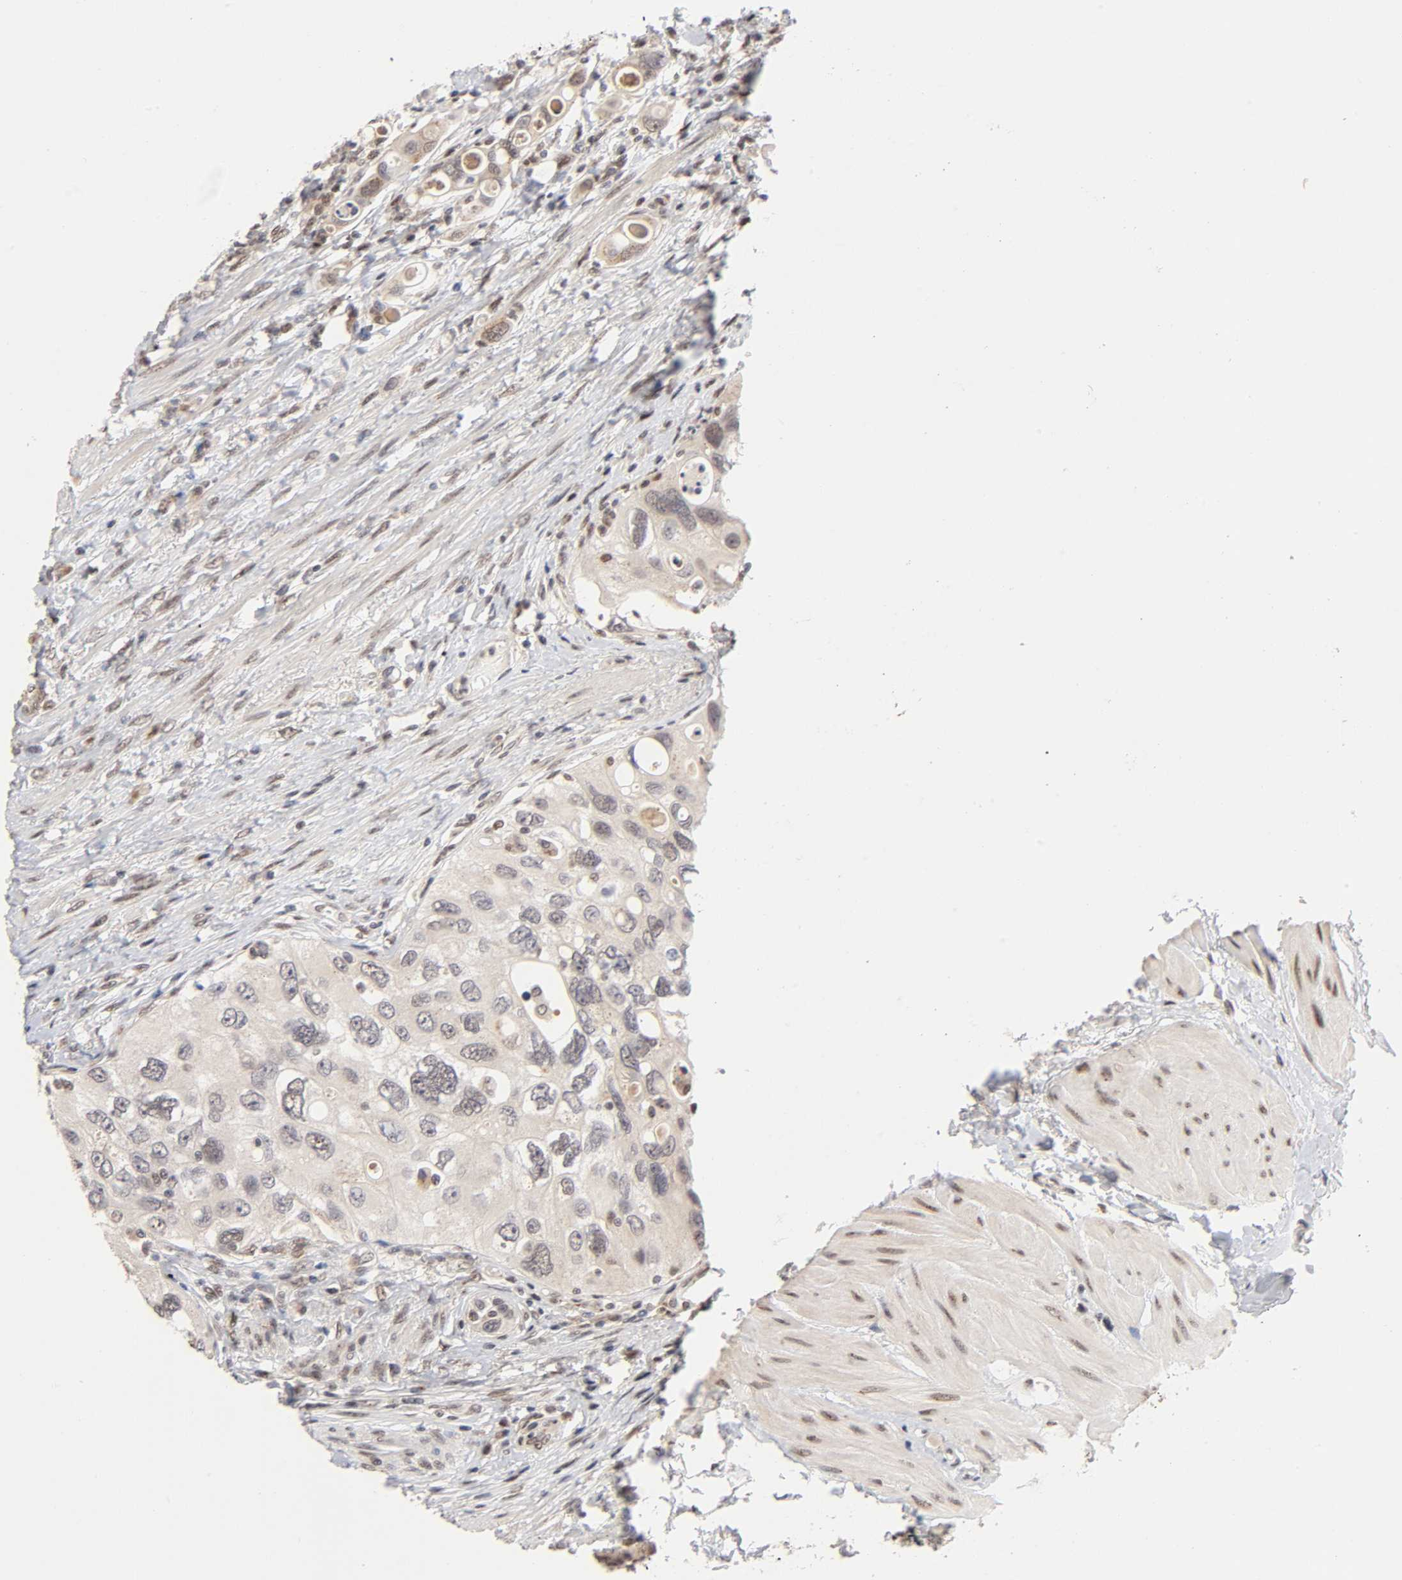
{"staining": {"intensity": "moderate", "quantity": "25%-75%", "location": "cytoplasmic/membranous,nuclear"}, "tissue": "urothelial cancer", "cell_type": "Tumor cells", "image_type": "cancer", "snomed": [{"axis": "morphology", "description": "Urothelial carcinoma, High grade"}, {"axis": "topography", "description": "Urinary bladder"}], "caption": "Immunohistochemical staining of human urothelial cancer exhibits moderate cytoplasmic/membranous and nuclear protein staining in approximately 25%-75% of tumor cells. (Brightfield microscopy of DAB IHC at high magnification).", "gene": "EP300", "patient": {"sex": "female", "age": 56}}